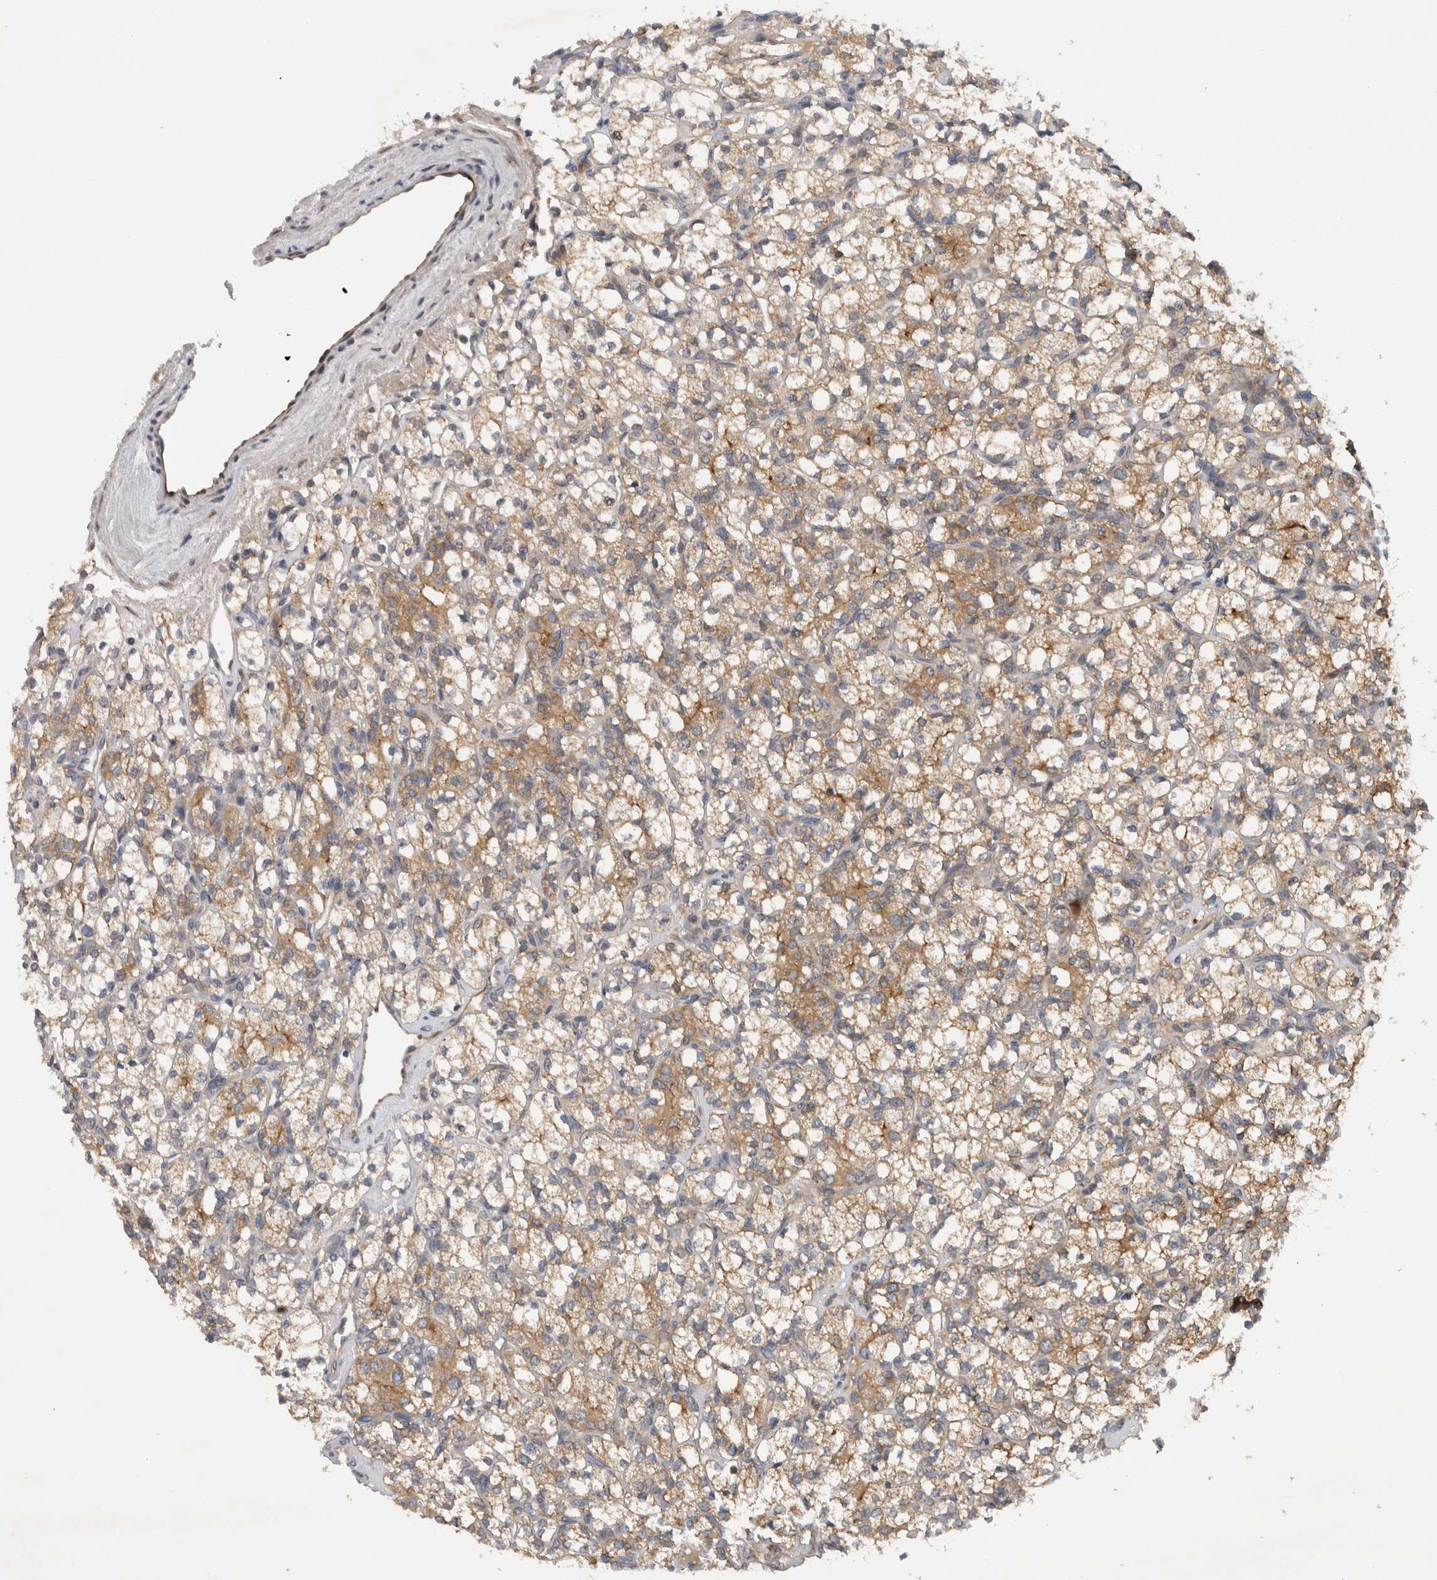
{"staining": {"intensity": "moderate", "quantity": ">75%", "location": "cytoplasmic/membranous"}, "tissue": "renal cancer", "cell_type": "Tumor cells", "image_type": "cancer", "snomed": [{"axis": "morphology", "description": "Adenocarcinoma, NOS"}, {"axis": "topography", "description": "Kidney"}], "caption": "This image reveals renal cancer stained with immunohistochemistry (IHC) to label a protein in brown. The cytoplasmic/membranous of tumor cells show moderate positivity for the protein. Nuclei are counter-stained blue.", "gene": "PDCD2", "patient": {"sex": "male", "age": 77}}